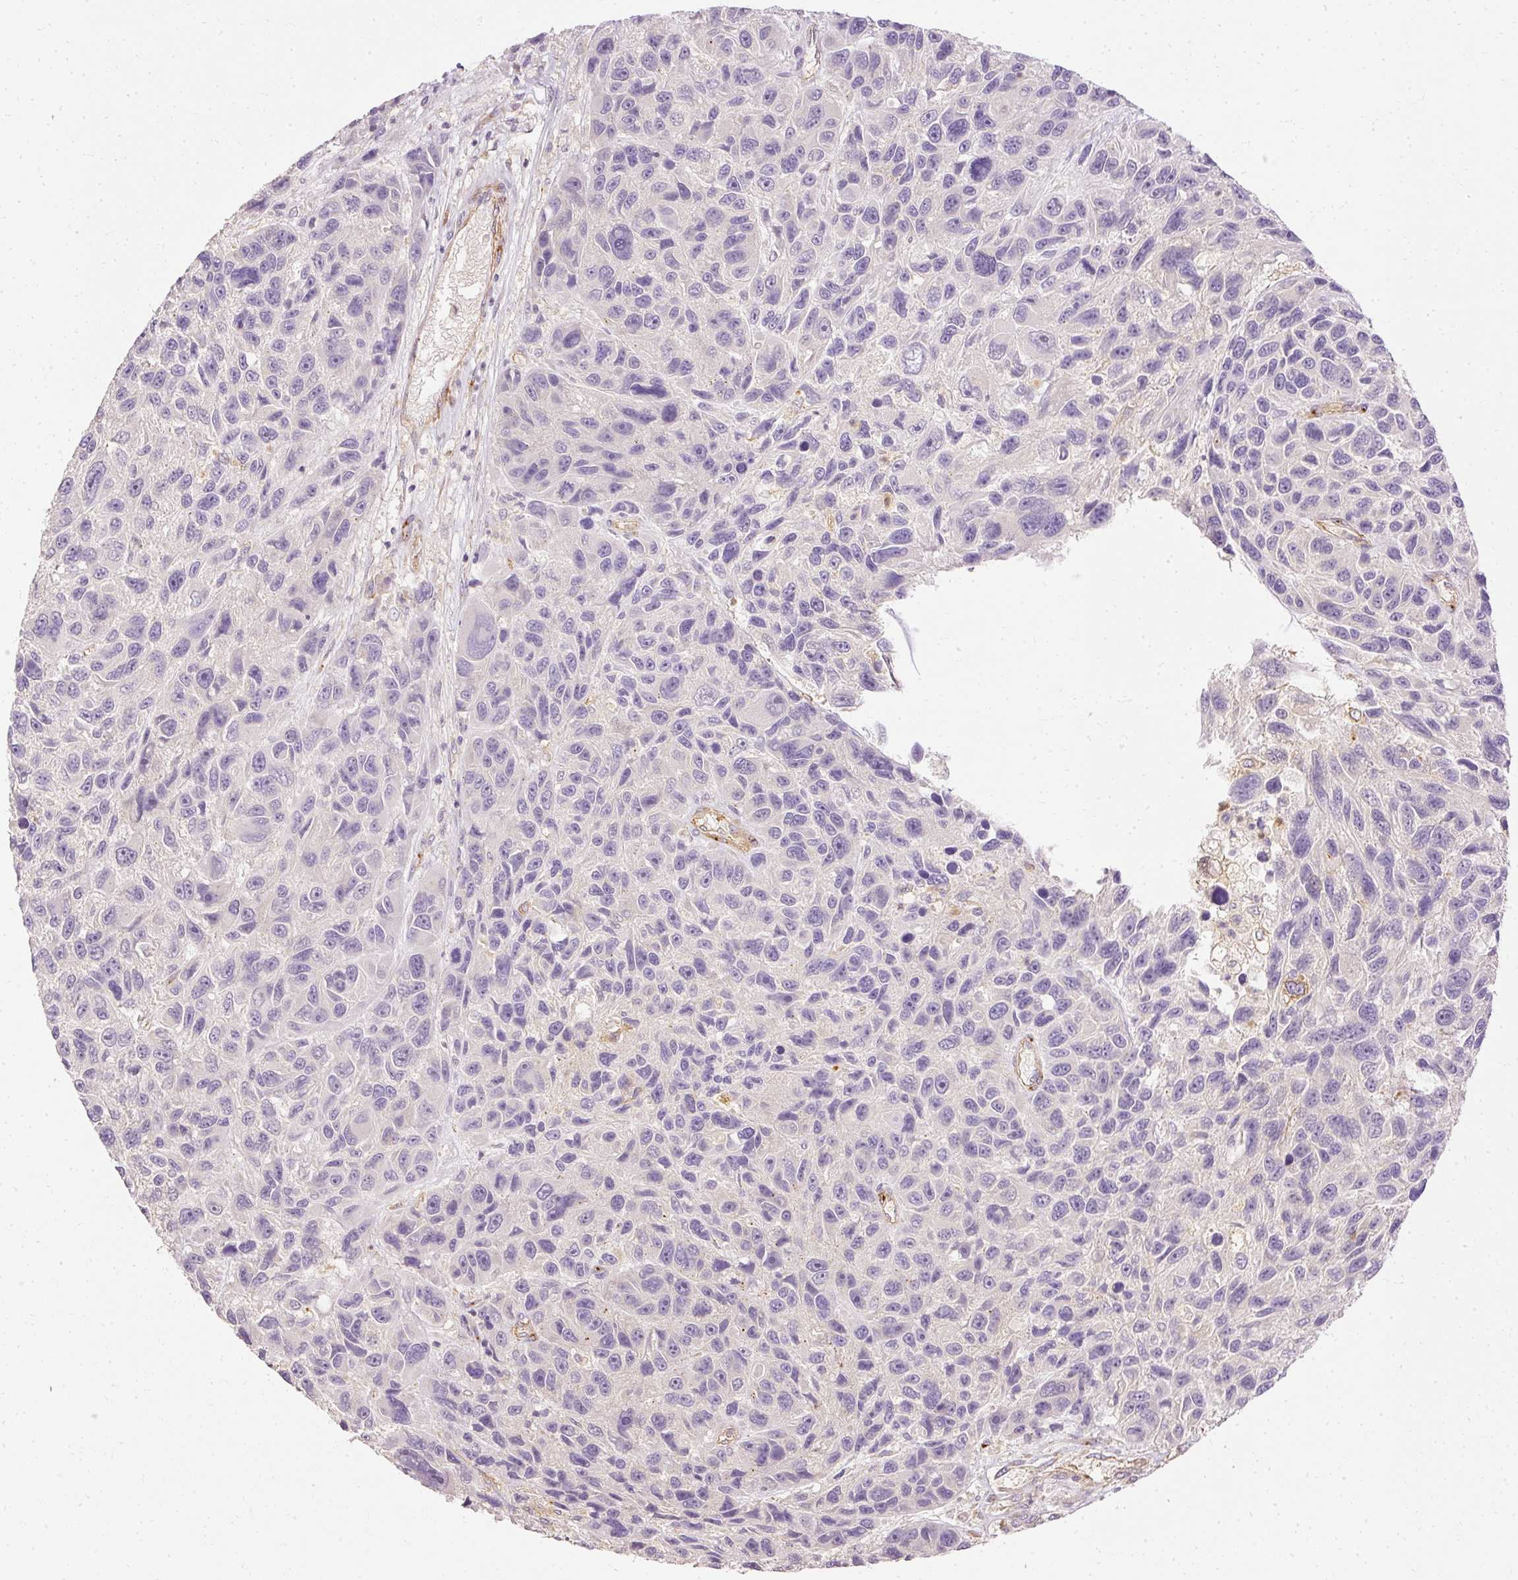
{"staining": {"intensity": "negative", "quantity": "none", "location": "none"}, "tissue": "melanoma", "cell_type": "Tumor cells", "image_type": "cancer", "snomed": [{"axis": "morphology", "description": "Malignant melanoma, NOS"}, {"axis": "topography", "description": "Skin"}], "caption": "Micrograph shows no protein expression in tumor cells of melanoma tissue.", "gene": "ARMH3", "patient": {"sex": "male", "age": 53}}